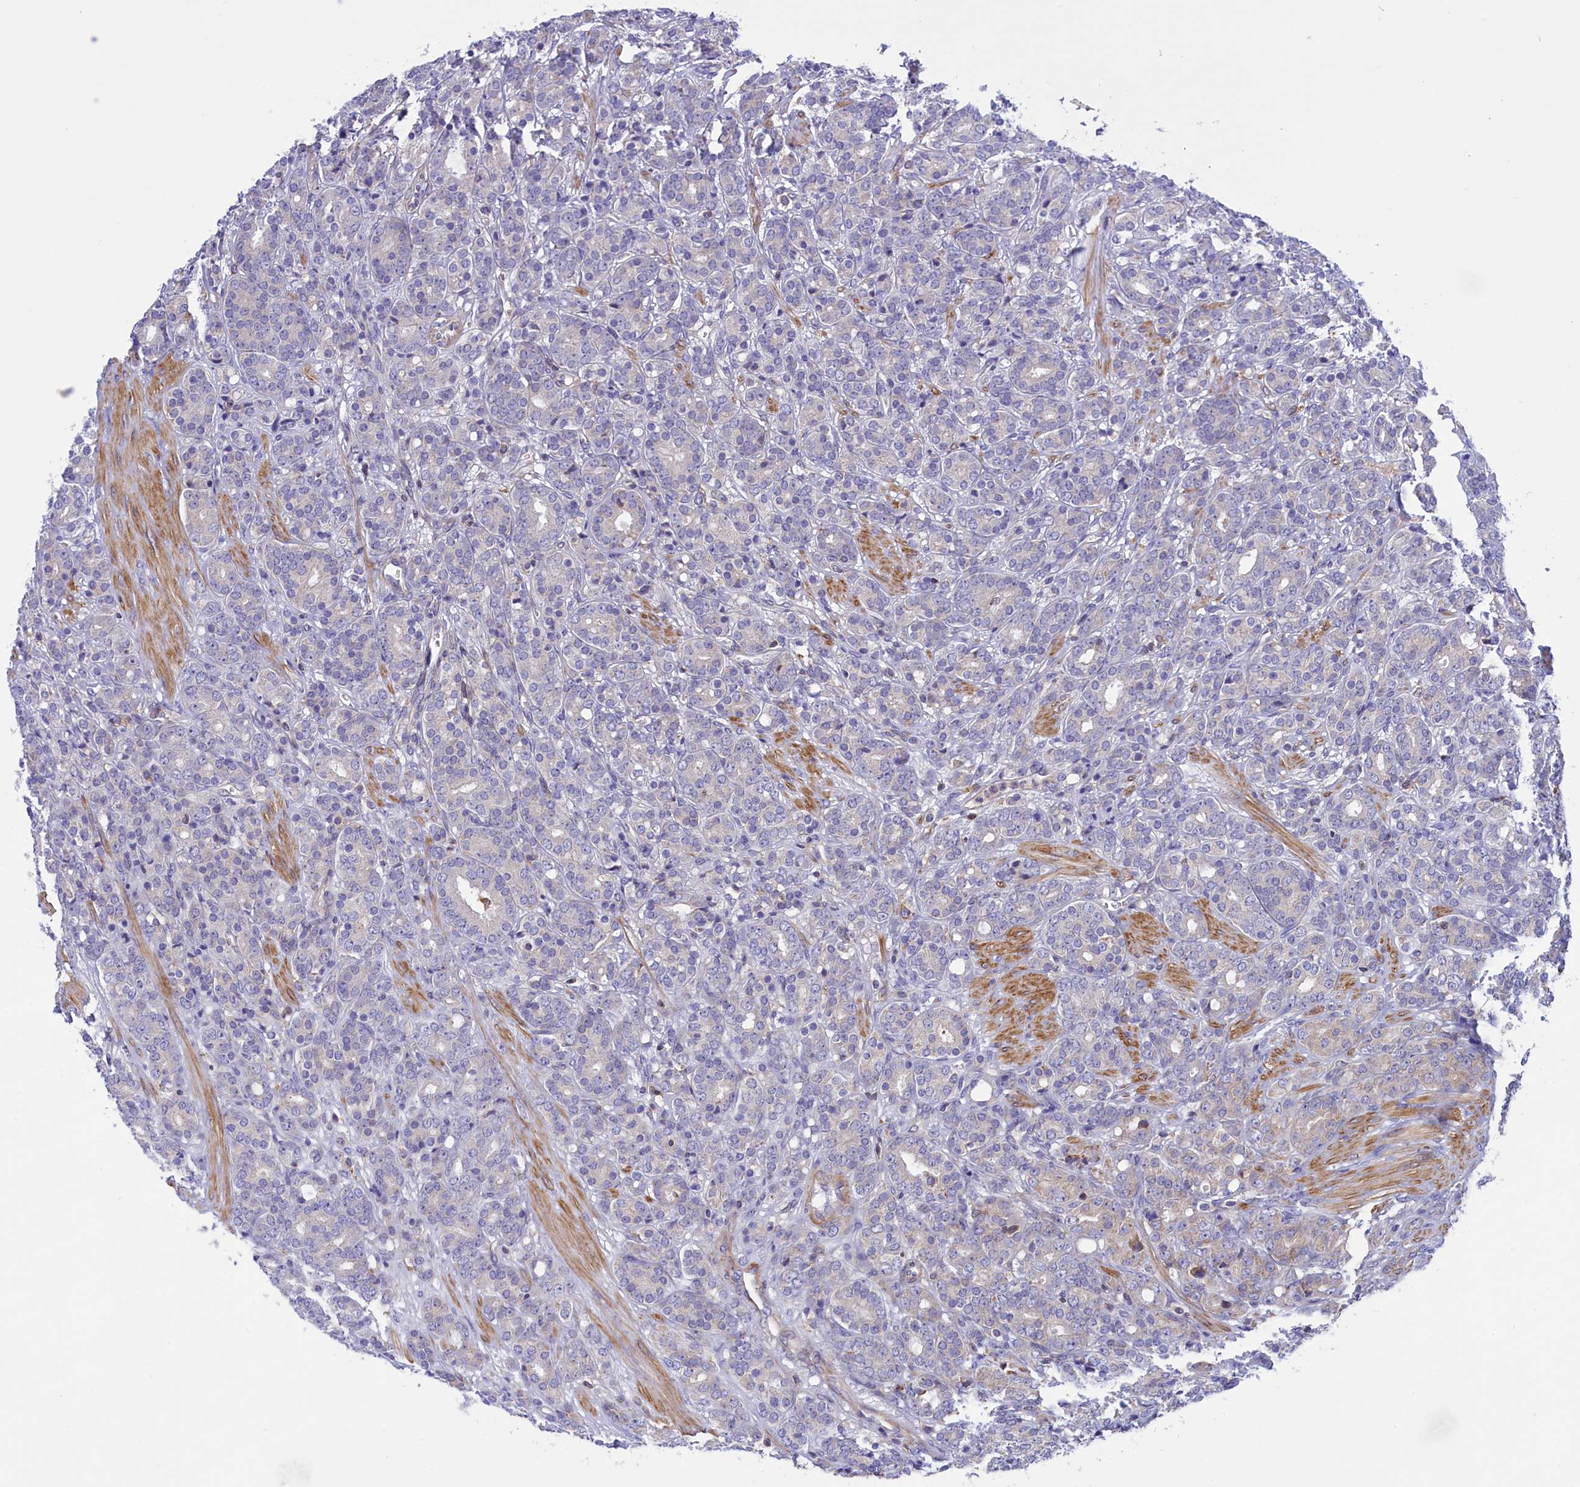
{"staining": {"intensity": "negative", "quantity": "none", "location": "none"}, "tissue": "prostate cancer", "cell_type": "Tumor cells", "image_type": "cancer", "snomed": [{"axis": "morphology", "description": "Adenocarcinoma, High grade"}, {"axis": "topography", "description": "Prostate"}], "caption": "A high-resolution histopathology image shows immunohistochemistry (IHC) staining of prostate cancer, which reveals no significant expression in tumor cells. (DAB immunohistochemistry (IHC), high magnification).", "gene": "CORO7-PAM16", "patient": {"sex": "male", "age": 62}}